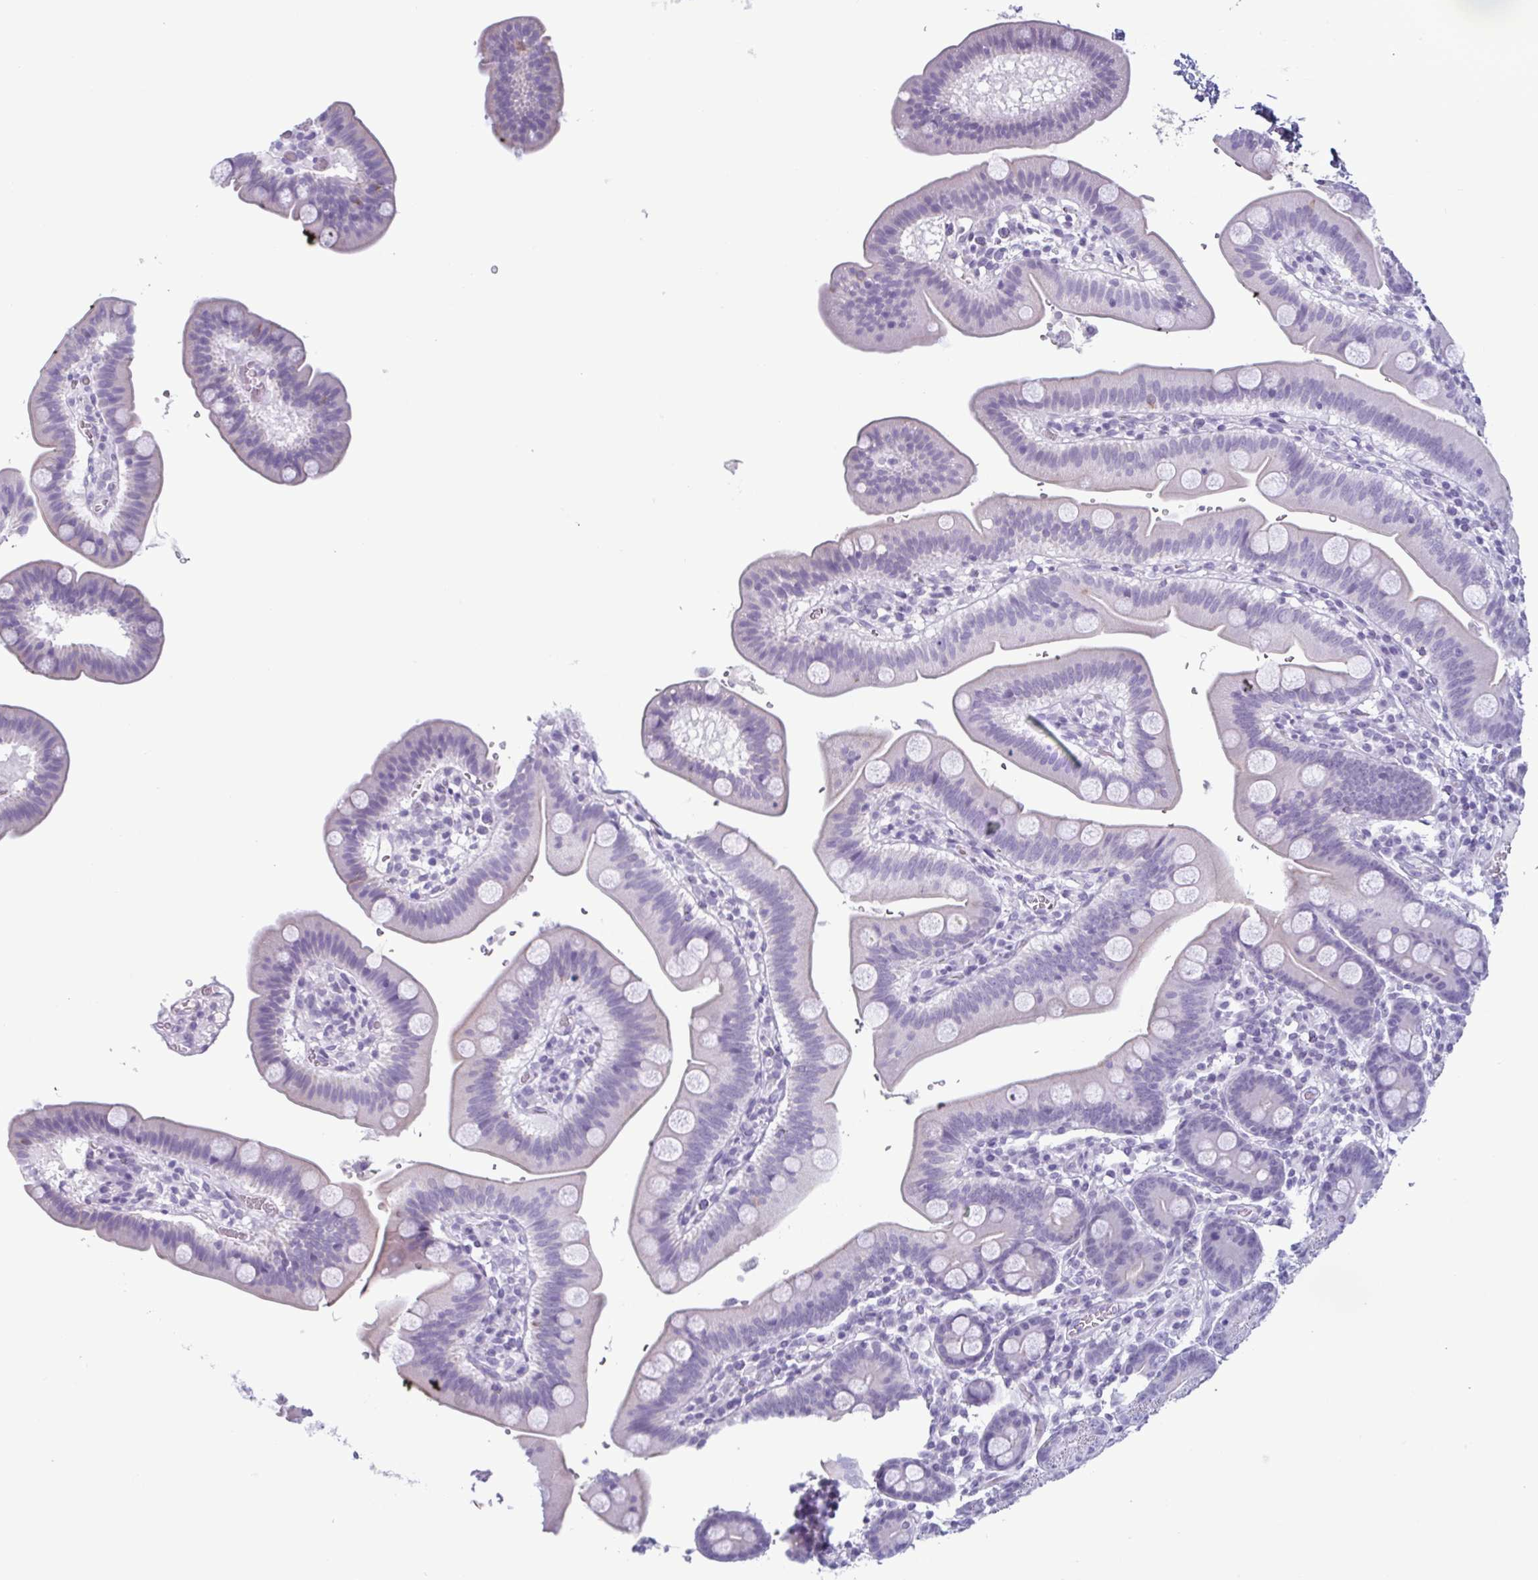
{"staining": {"intensity": "negative", "quantity": "none", "location": "none"}, "tissue": "duodenum", "cell_type": "Glandular cells", "image_type": "normal", "snomed": [{"axis": "morphology", "description": "Normal tissue, NOS"}, {"axis": "topography", "description": "Pancreas"}, {"axis": "topography", "description": "Duodenum"}], "caption": "Human duodenum stained for a protein using immunohistochemistry (IHC) displays no expression in glandular cells.", "gene": "KRT10", "patient": {"sex": "male", "age": 59}}